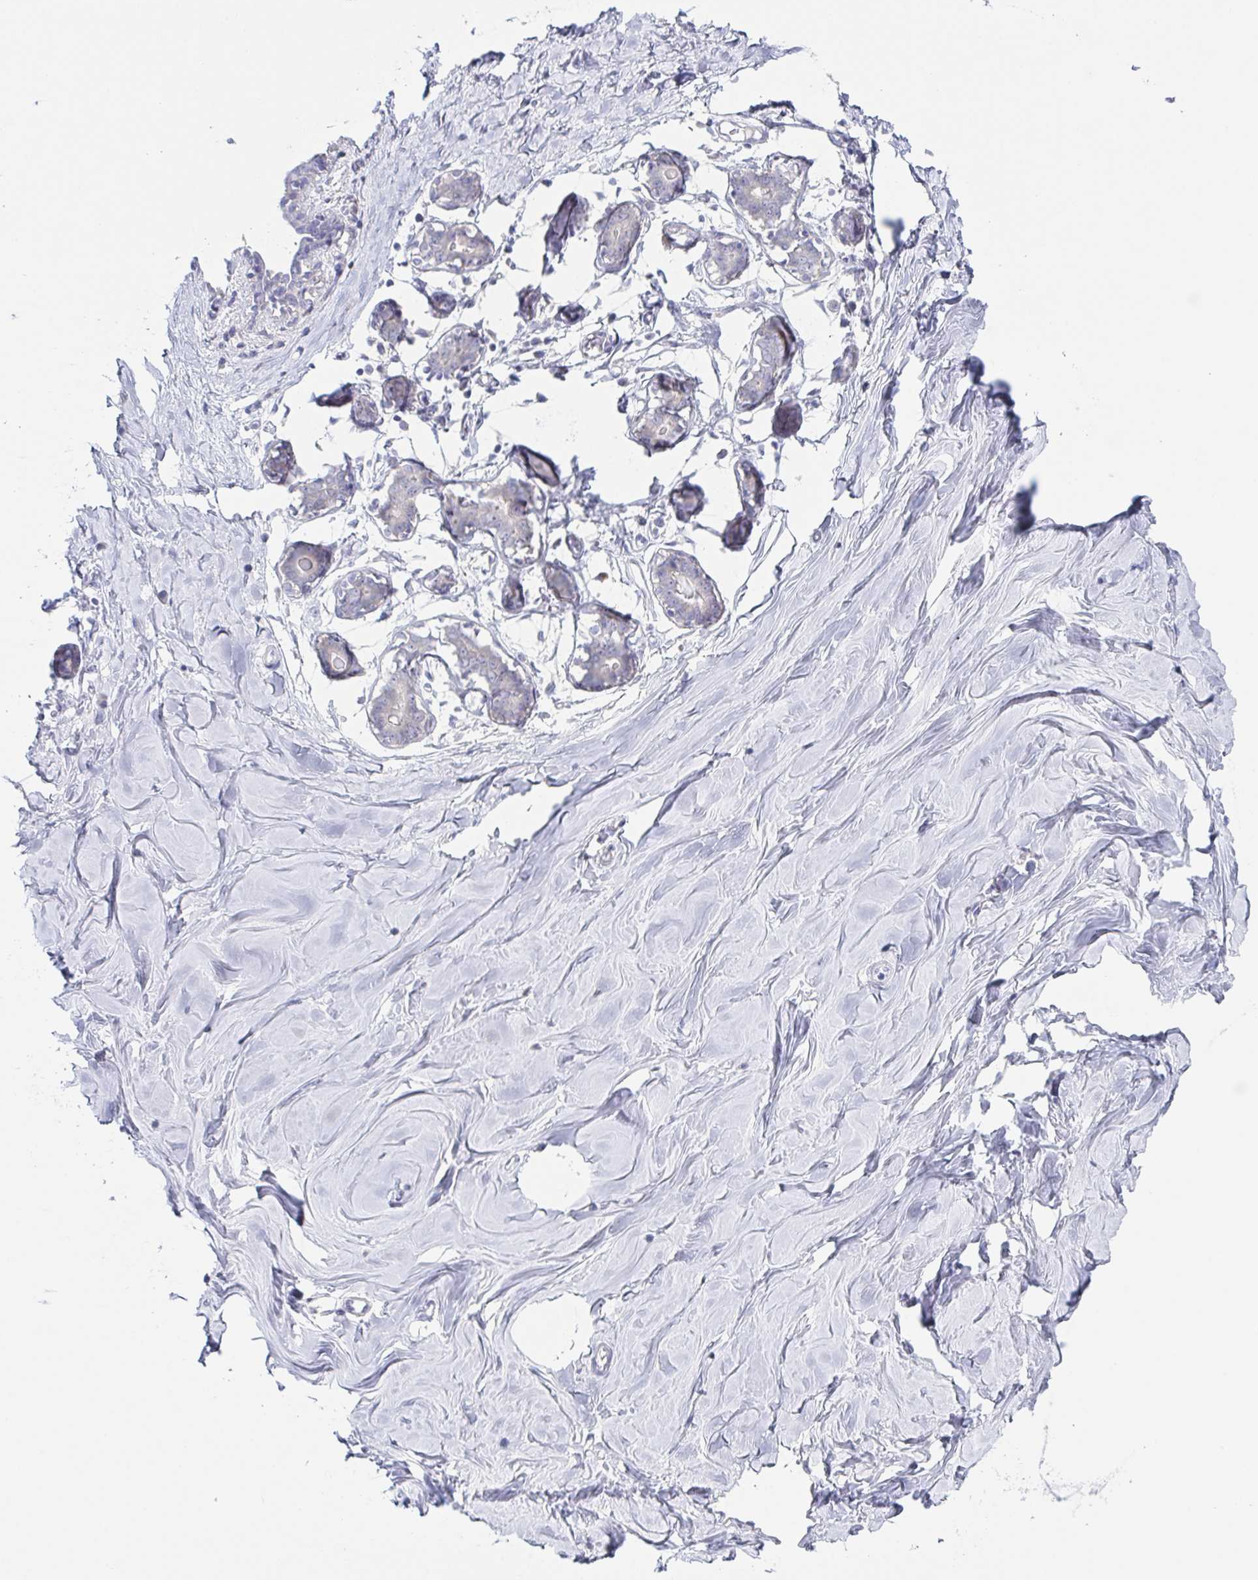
{"staining": {"intensity": "negative", "quantity": "none", "location": "none"}, "tissue": "breast", "cell_type": "Adipocytes", "image_type": "normal", "snomed": [{"axis": "morphology", "description": "Normal tissue, NOS"}, {"axis": "topography", "description": "Breast"}], "caption": "A high-resolution image shows immunohistochemistry (IHC) staining of unremarkable breast, which reveals no significant staining in adipocytes.", "gene": "HTR2A", "patient": {"sex": "female", "age": 27}}